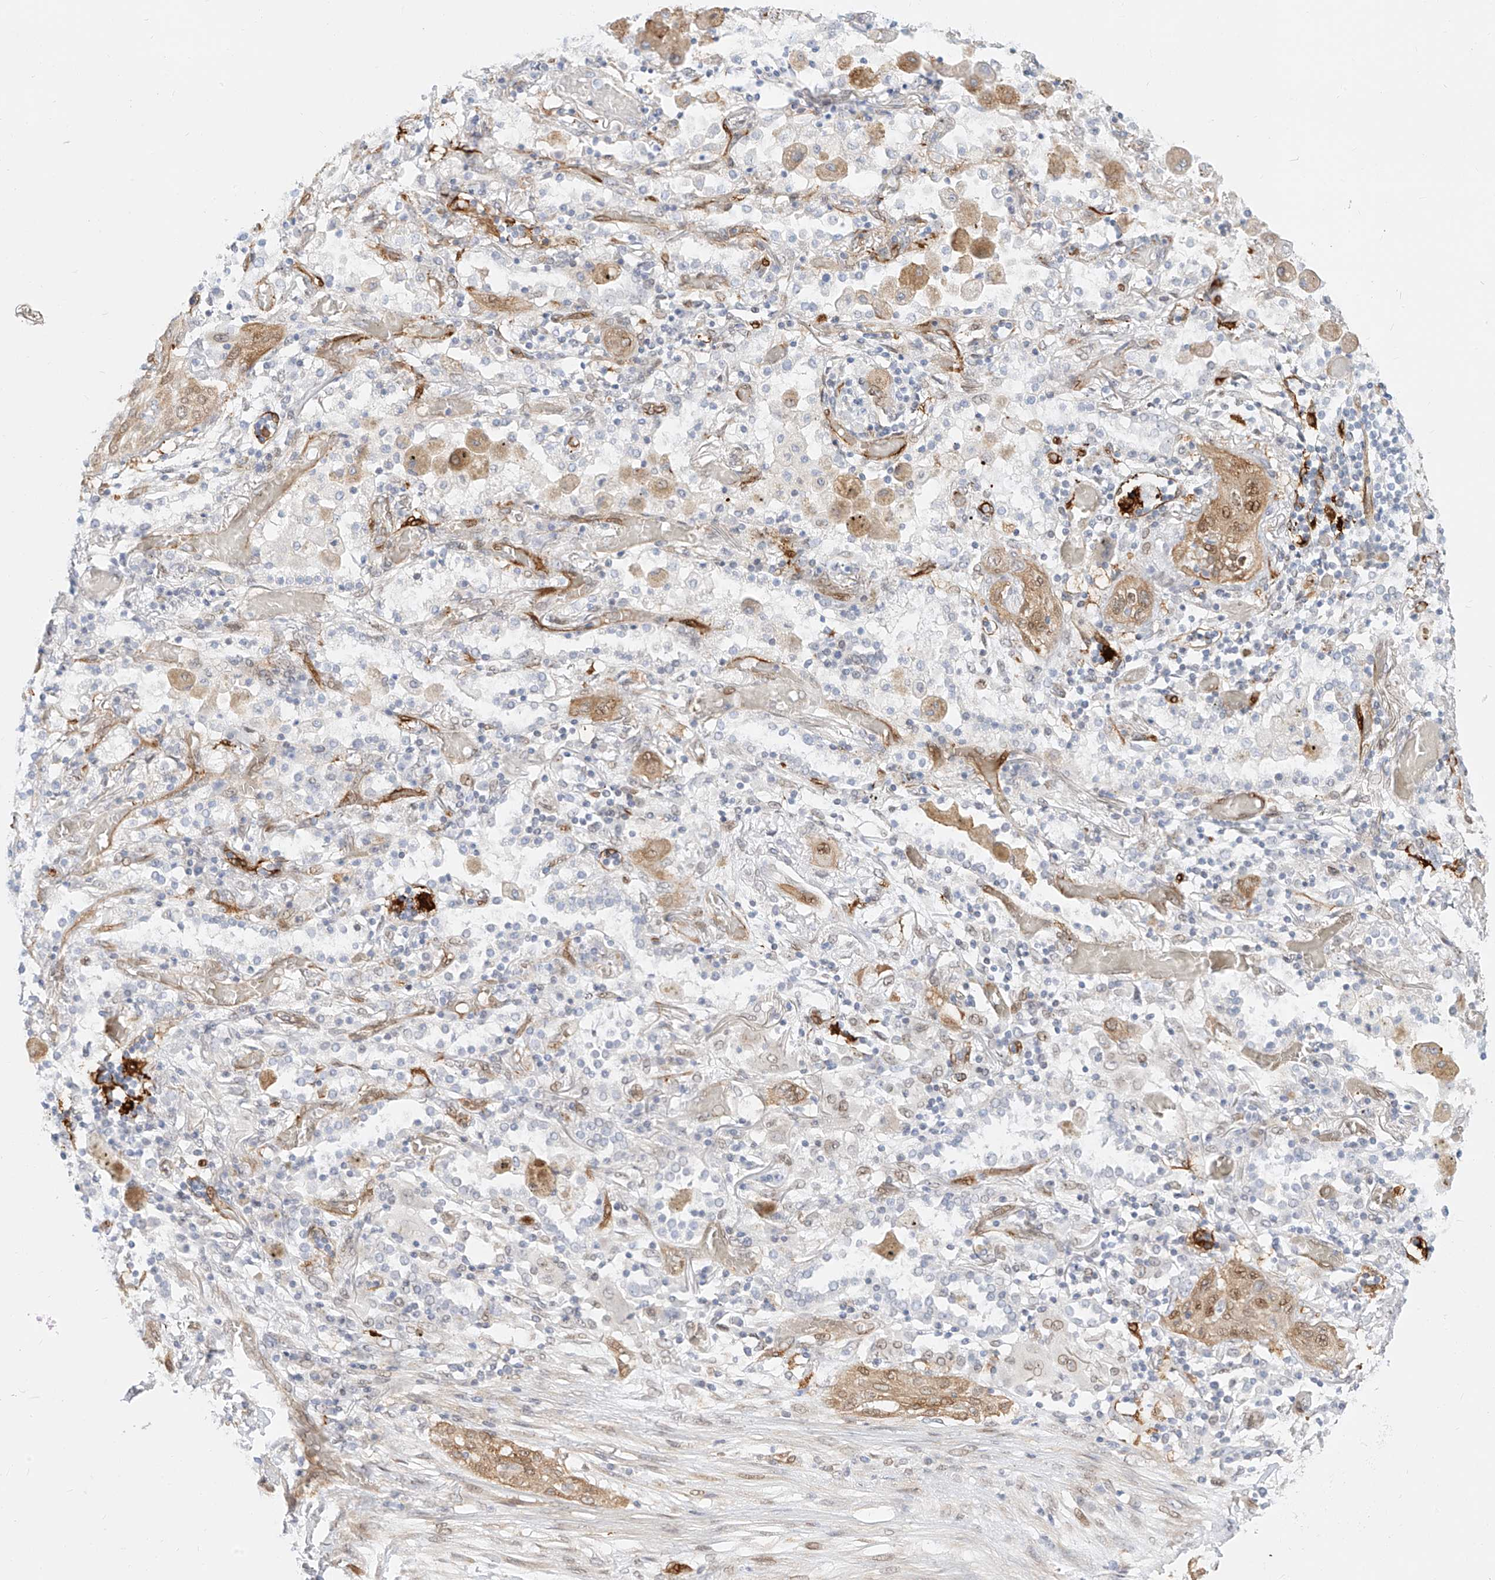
{"staining": {"intensity": "moderate", "quantity": "25%-75%", "location": "cytoplasmic/membranous,nuclear"}, "tissue": "lung cancer", "cell_type": "Tumor cells", "image_type": "cancer", "snomed": [{"axis": "morphology", "description": "Squamous cell carcinoma, NOS"}, {"axis": "topography", "description": "Lung"}], "caption": "High-magnification brightfield microscopy of lung squamous cell carcinoma stained with DAB (3,3'-diaminobenzidine) (brown) and counterstained with hematoxylin (blue). tumor cells exhibit moderate cytoplasmic/membranous and nuclear expression is appreciated in about25%-75% of cells.", "gene": "NHSL1", "patient": {"sex": "female", "age": 47}}